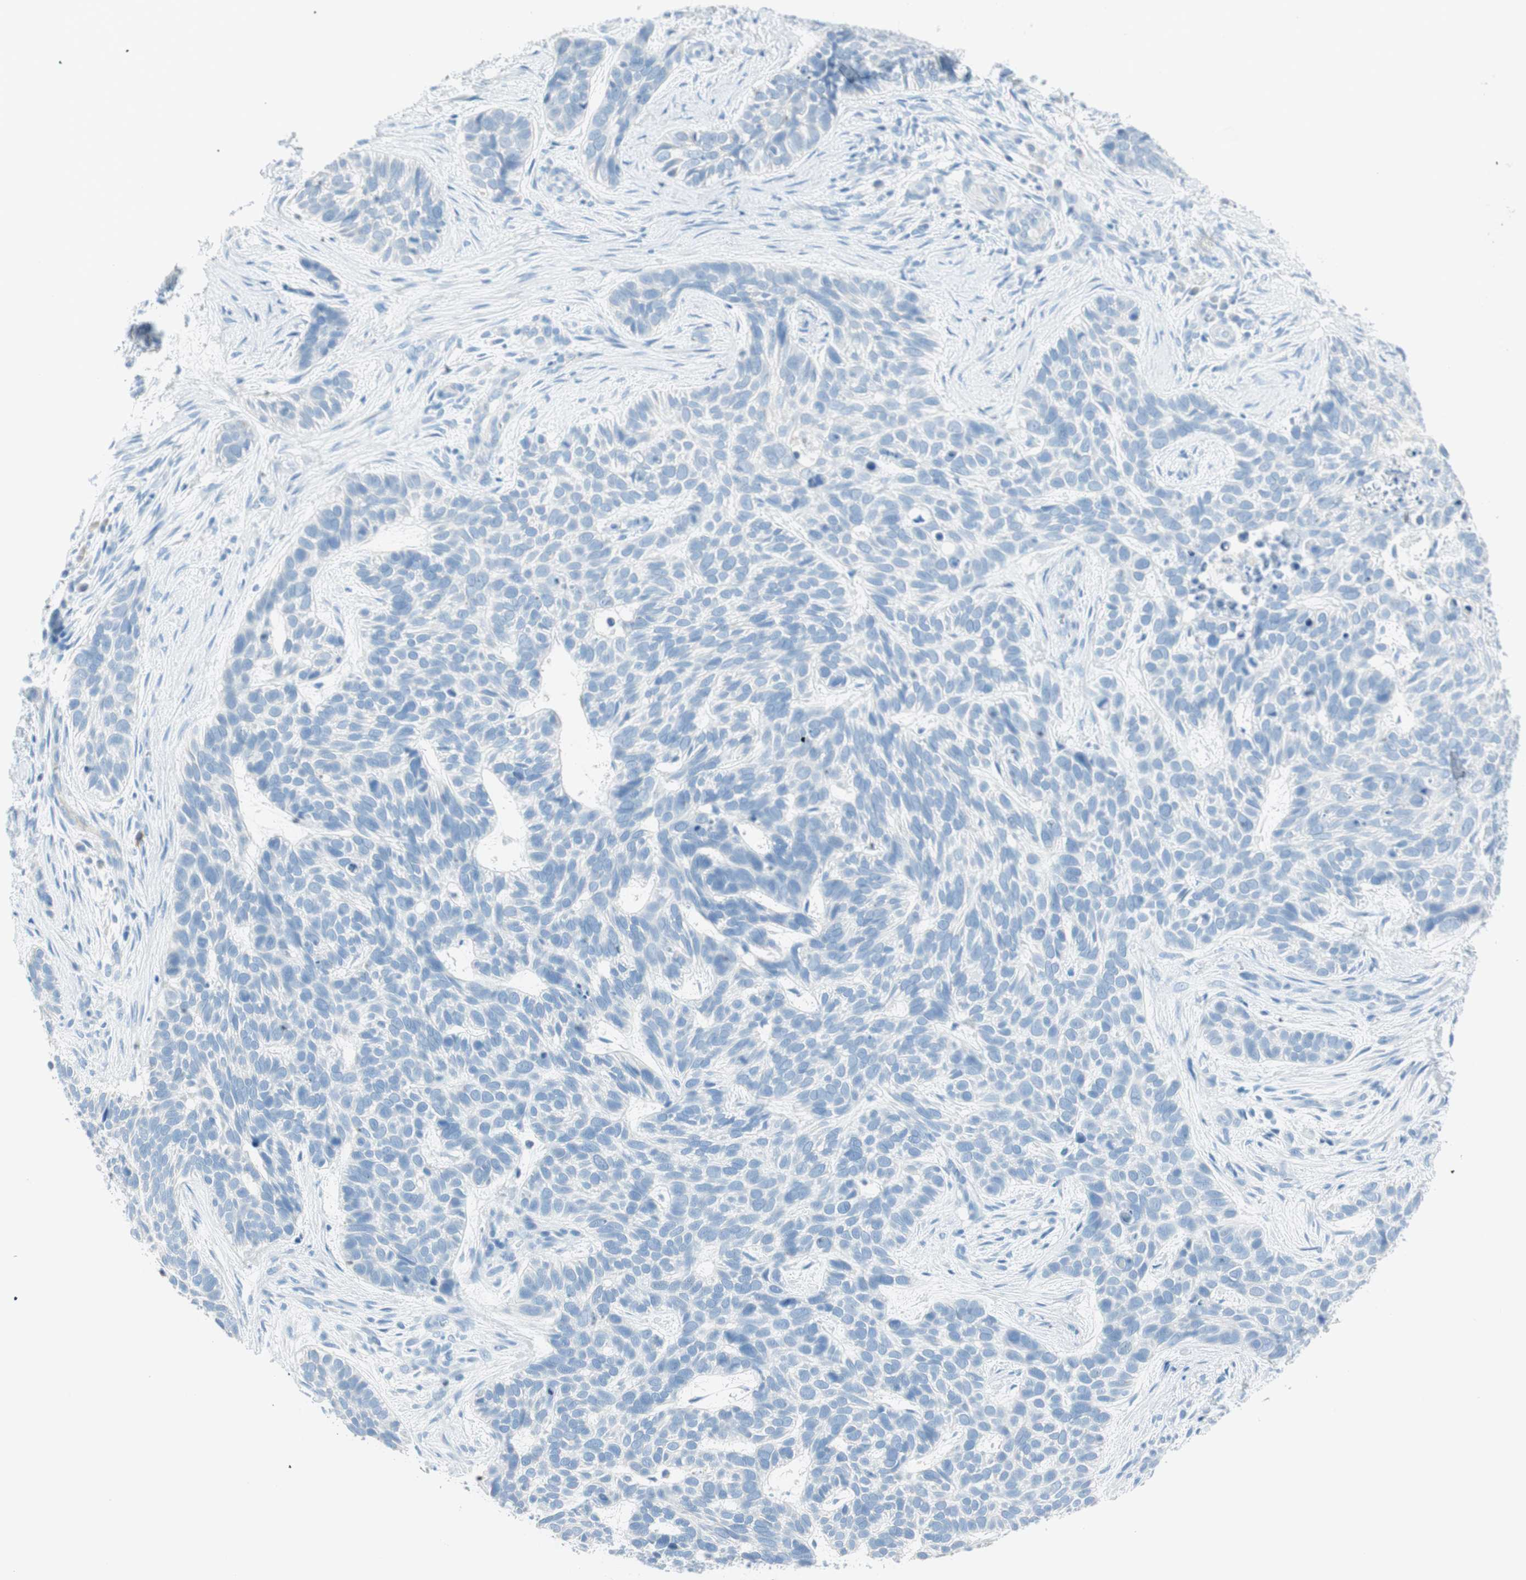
{"staining": {"intensity": "negative", "quantity": "none", "location": "none"}, "tissue": "skin cancer", "cell_type": "Tumor cells", "image_type": "cancer", "snomed": [{"axis": "morphology", "description": "Basal cell carcinoma"}, {"axis": "topography", "description": "Skin"}], "caption": "Tumor cells are negative for brown protein staining in skin cancer (basal cell carcinoma).", "gene": "TNFRSF13C", "patient": {"sex": "male", "age": 87}}